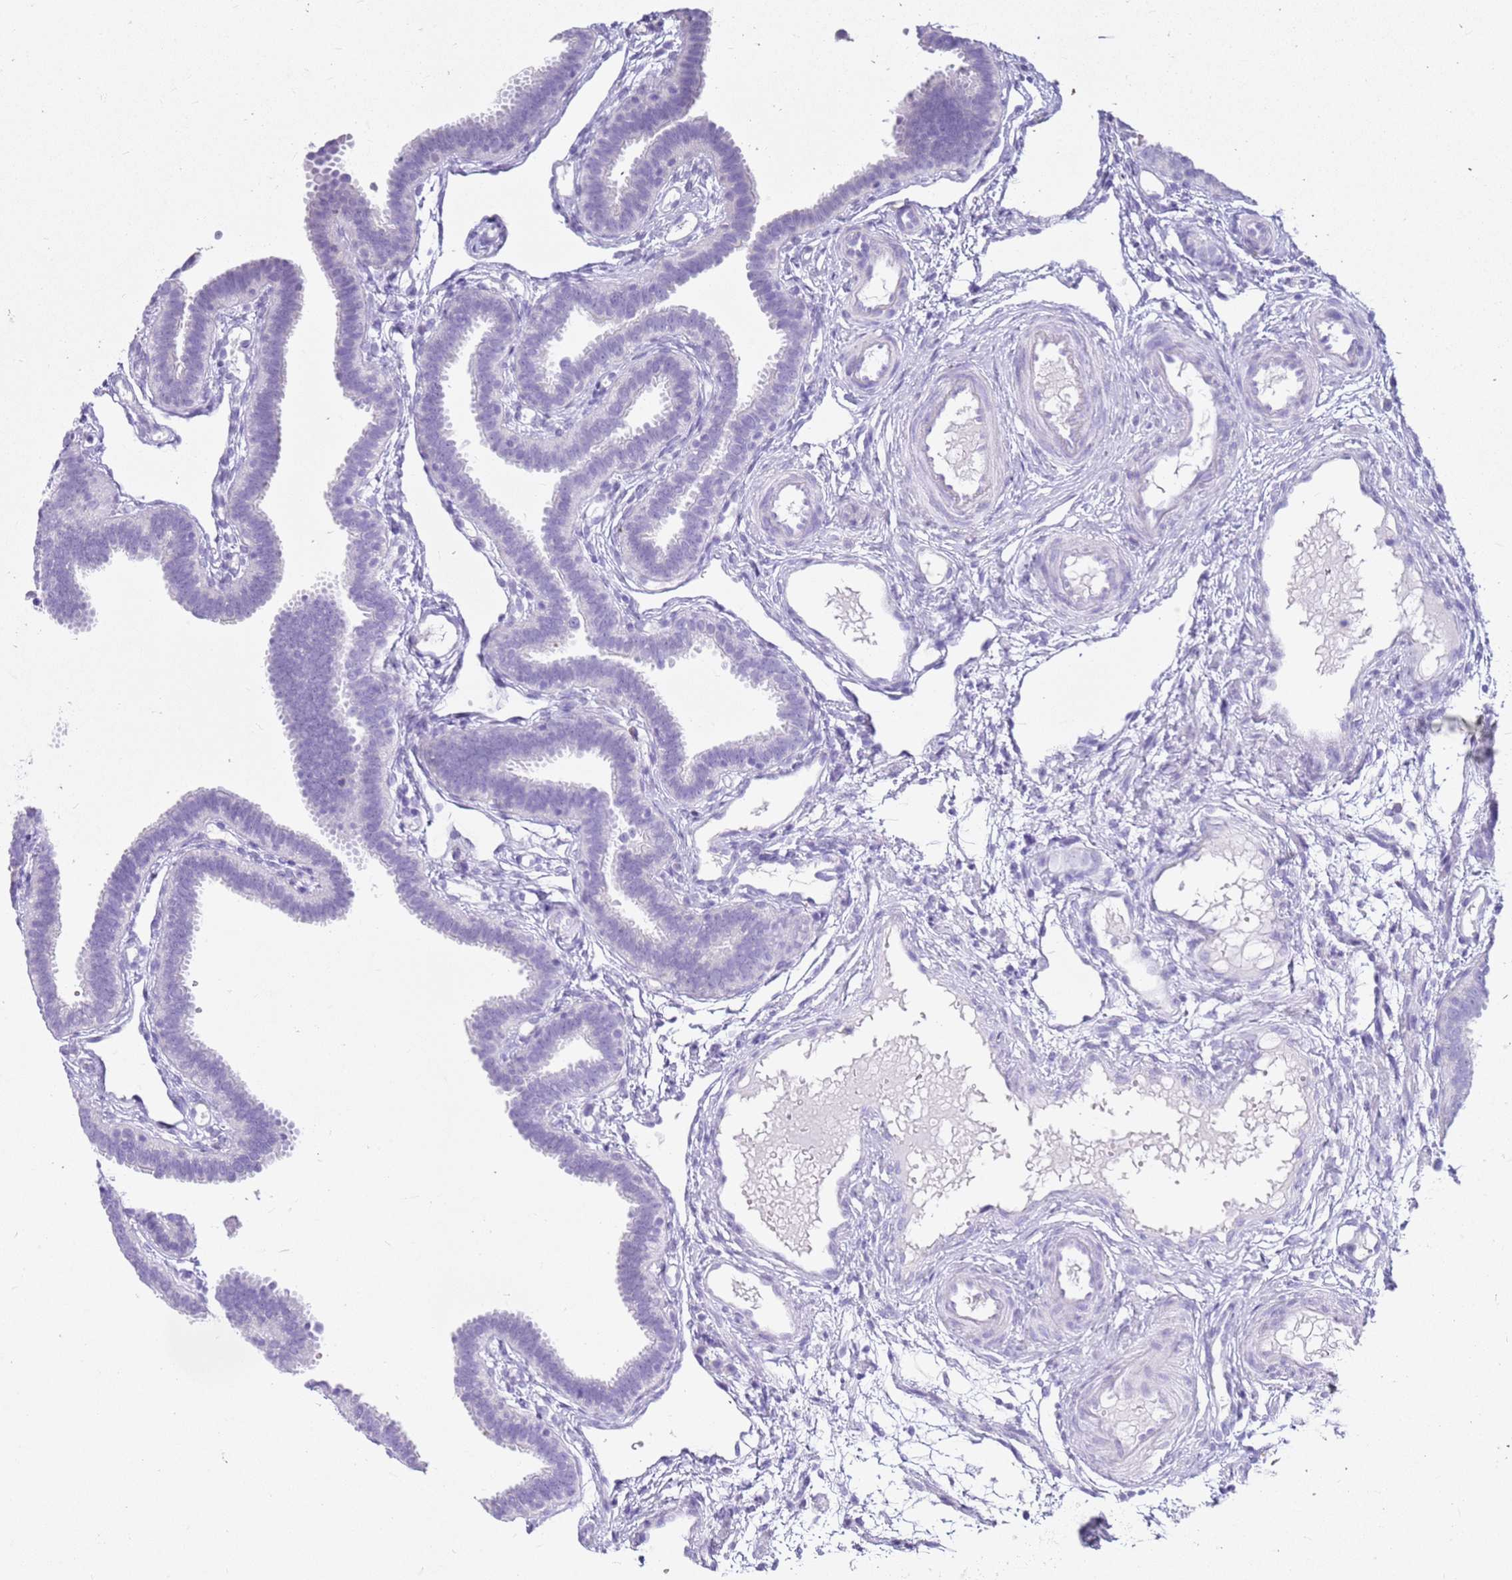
{"staining": {"intensity": "negative", "quantity": "none", "location": "none"}, "tissue": "fallopian tube", "cell_type": "Glandular cells", "image_type": "normal", "snomed": [{"axis": "morphology", "description": "Normal tissue, NOS"}, {"axis": "topography", "description": "Fallopian tube"}], "caption": "Fallopian tube stained for a protein using immunohistochemistry (IHC) displays no staining glandular cells.", "gene": "CSTA", "patient": {"sex": "female", "age": 37}}